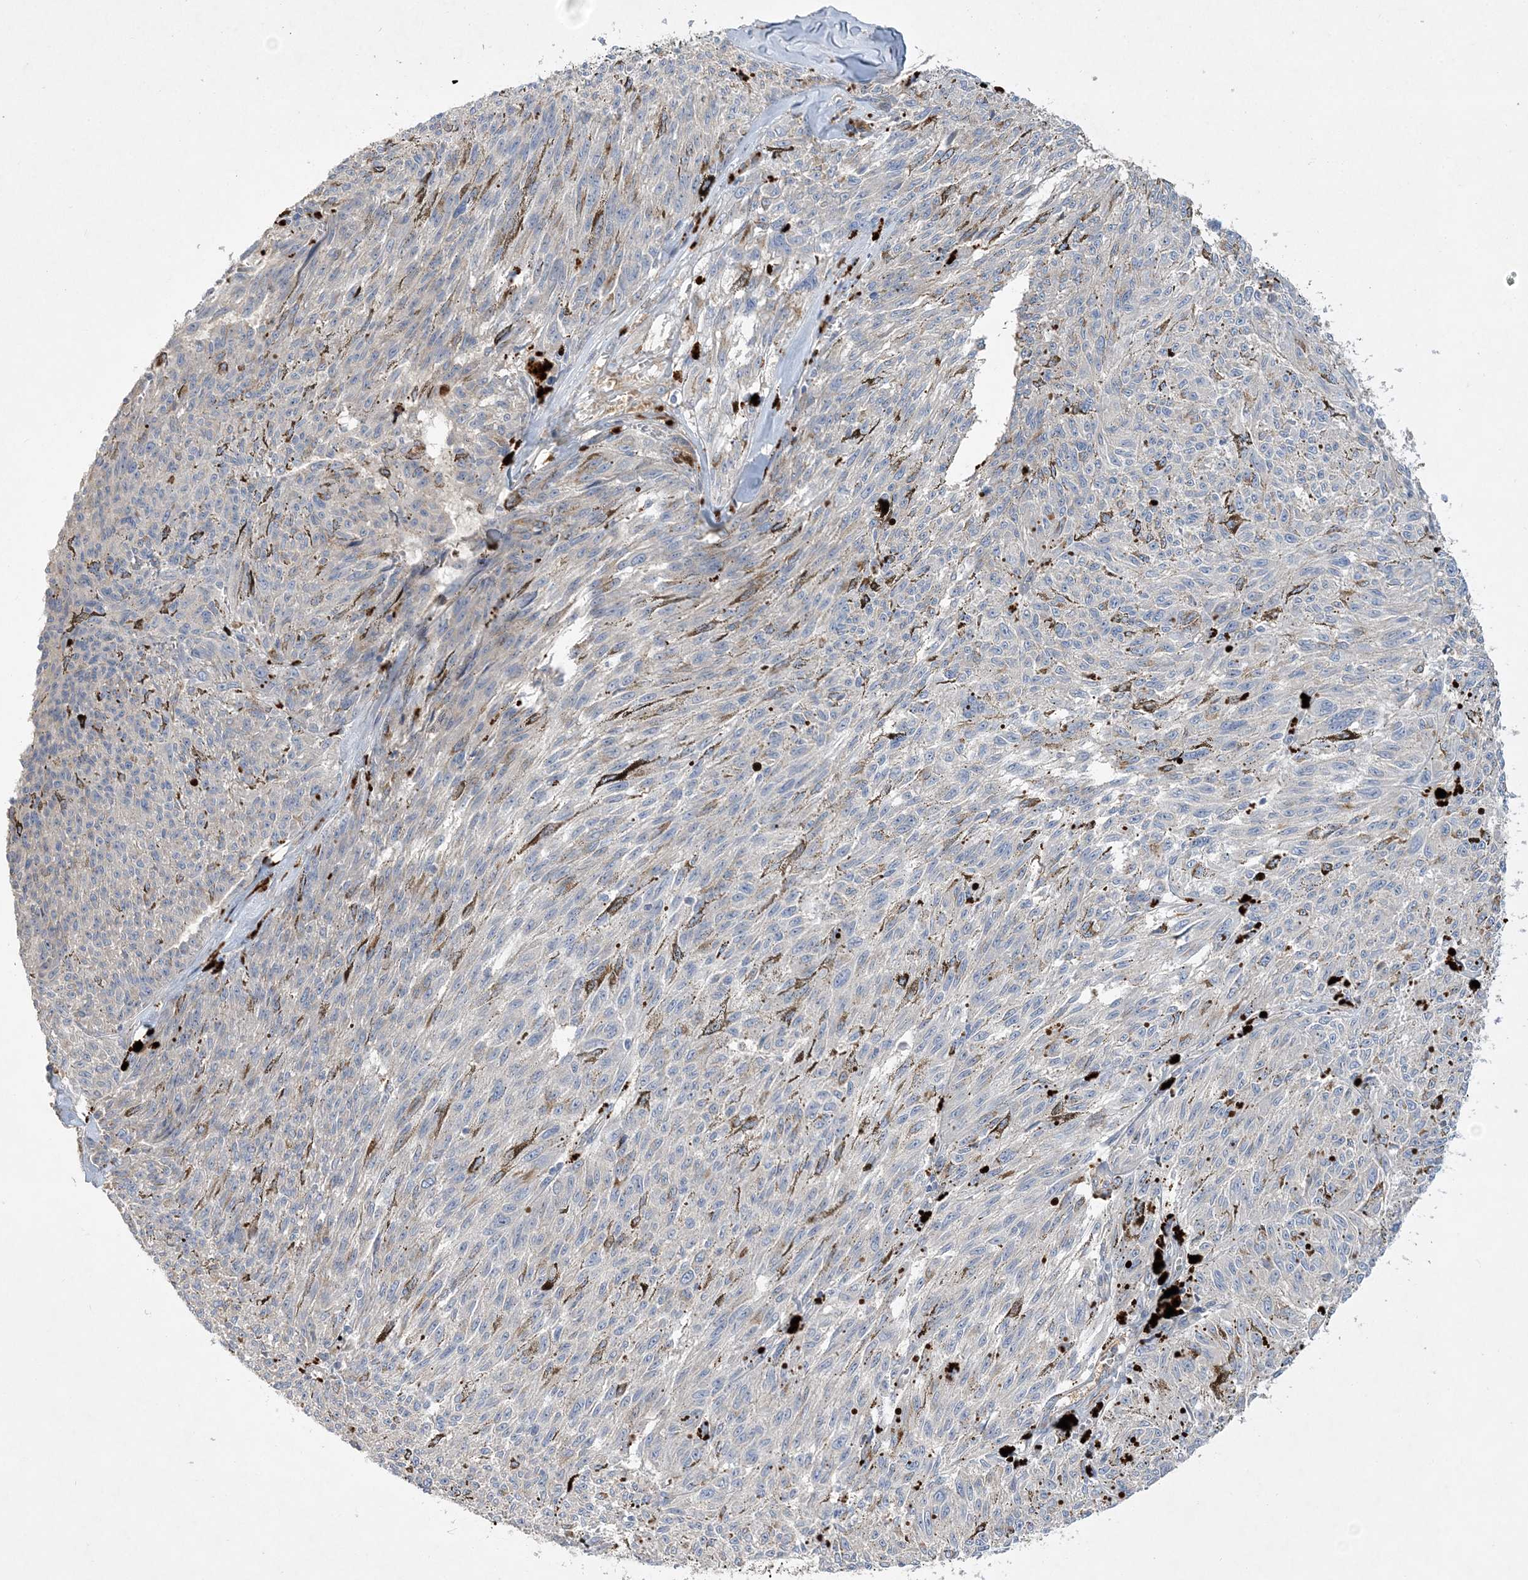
{"staining": {"intensity": "negative", "quantity": "none", "location": "none"}, "tissue": "melanoma", "cell_type": "Tumor cells", "image_type": "cancer", "snomed": [{"axis": "morphology", "description": "Malignant melanoma, NOS"}, {"axis": "topography", "description": "Skin"}], "caption": "Tumor cells show no significant staining in malignant melanoma.", "gene": "ADCK2", "patient": {"sex": "female", "age": 72}}